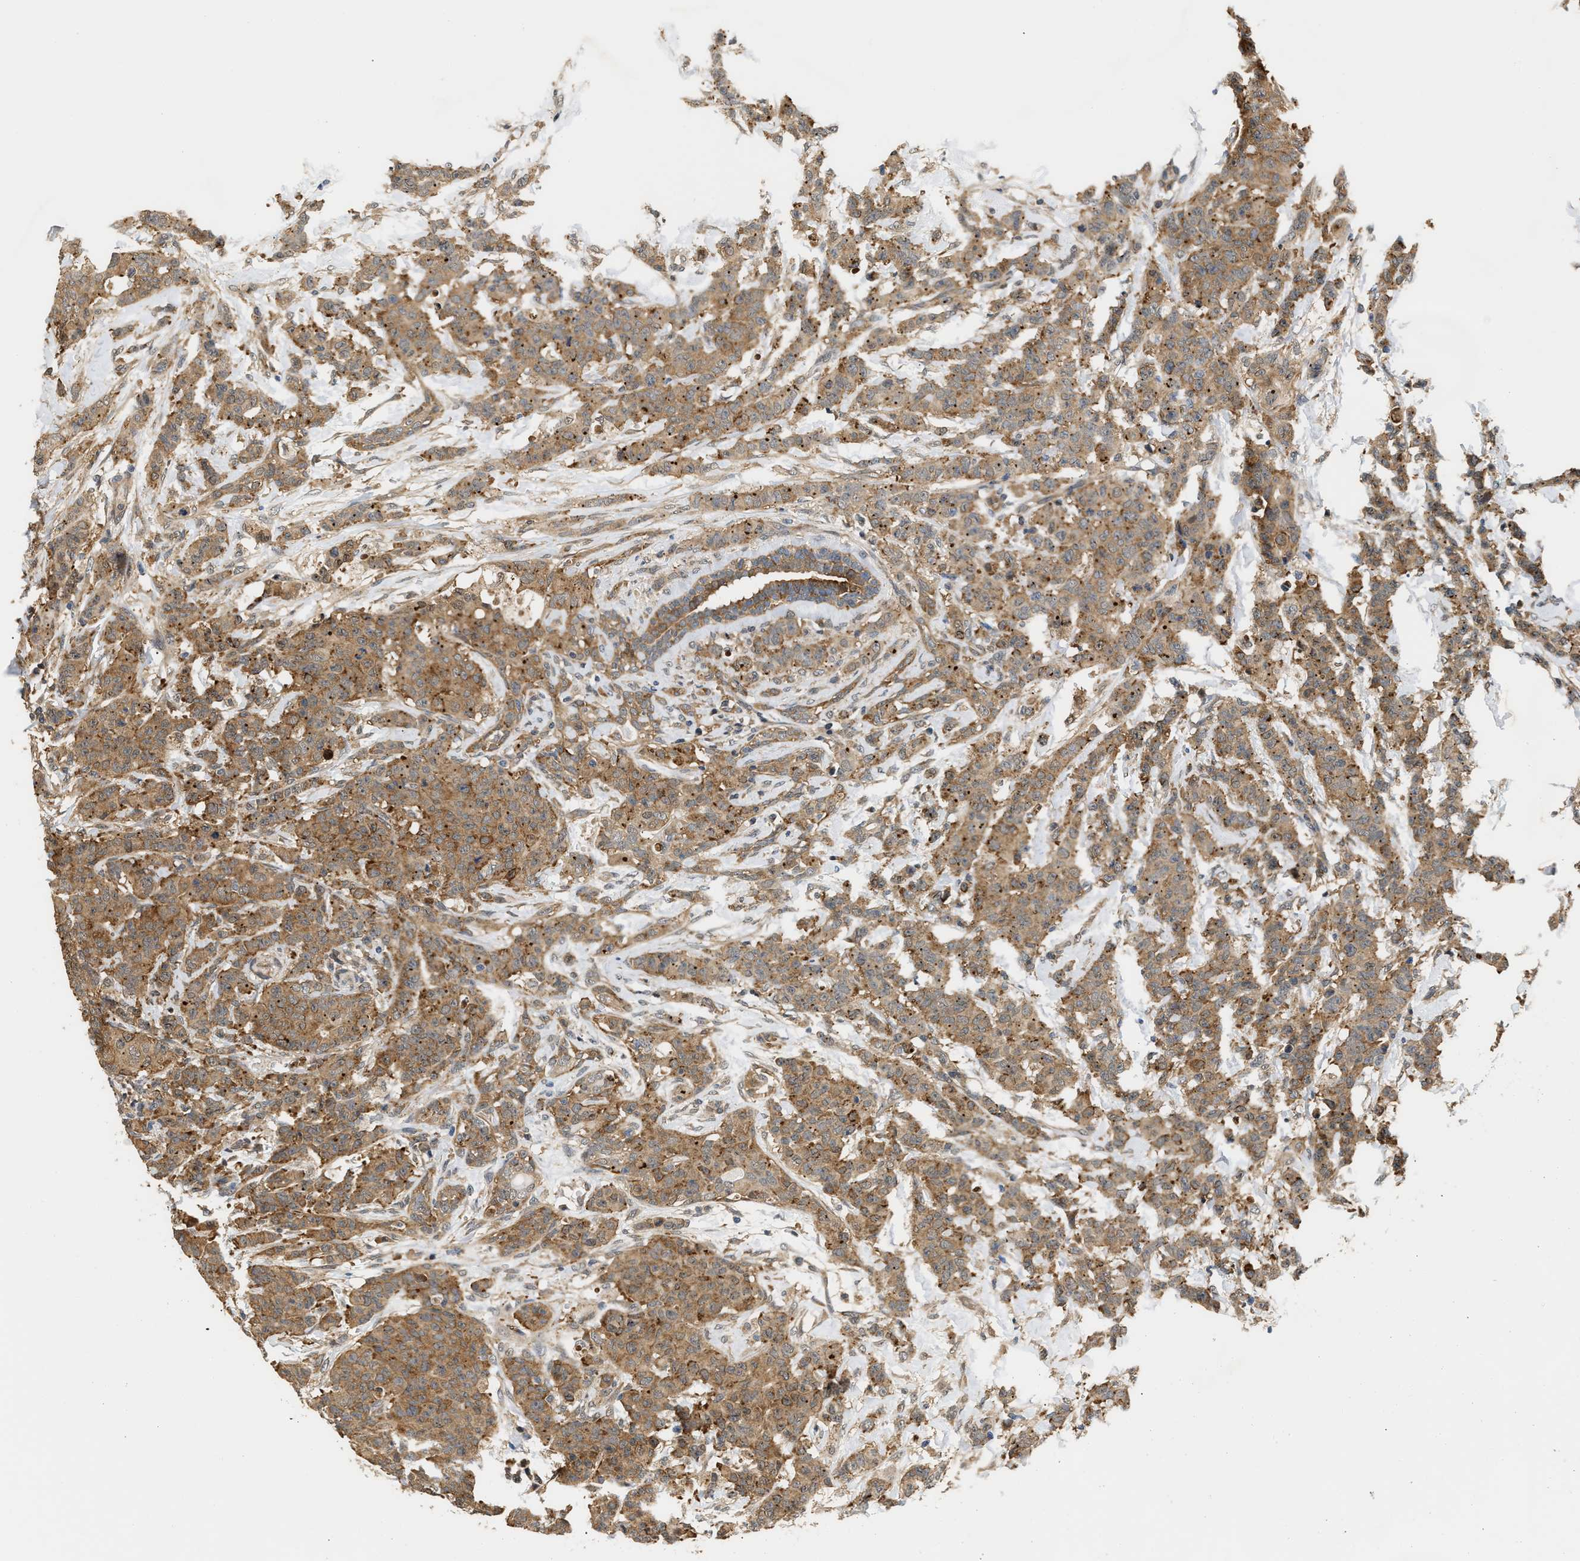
{"staining": {"intensity": "moderate", "quantity": ">75%", "location": "cytoplasmic/membranous"}, "tissue": "breast cancer", "cell_type": "Tumor cells", "image_type": "cancer", "snomed": [{"axis": "morphology", "description": "Normal tissue, NOS"}, {"axis": "morphology", "description": "Duct carcinoma"}, {"axis": "topography", "description": "Breast"}], "caption": "Immunohistochemical staining of human breast intraductal carcinoma demonstrates medium levels of moderate cytoplasmic/membranous protein positivity in about >75% of tumor cells. (DAB (3,3'-diaminobenzidine) = brown stain, brightfield microscopy at high magnification).", "gene": "LARP6", "patient": {"sex": "female", "age": 40}}